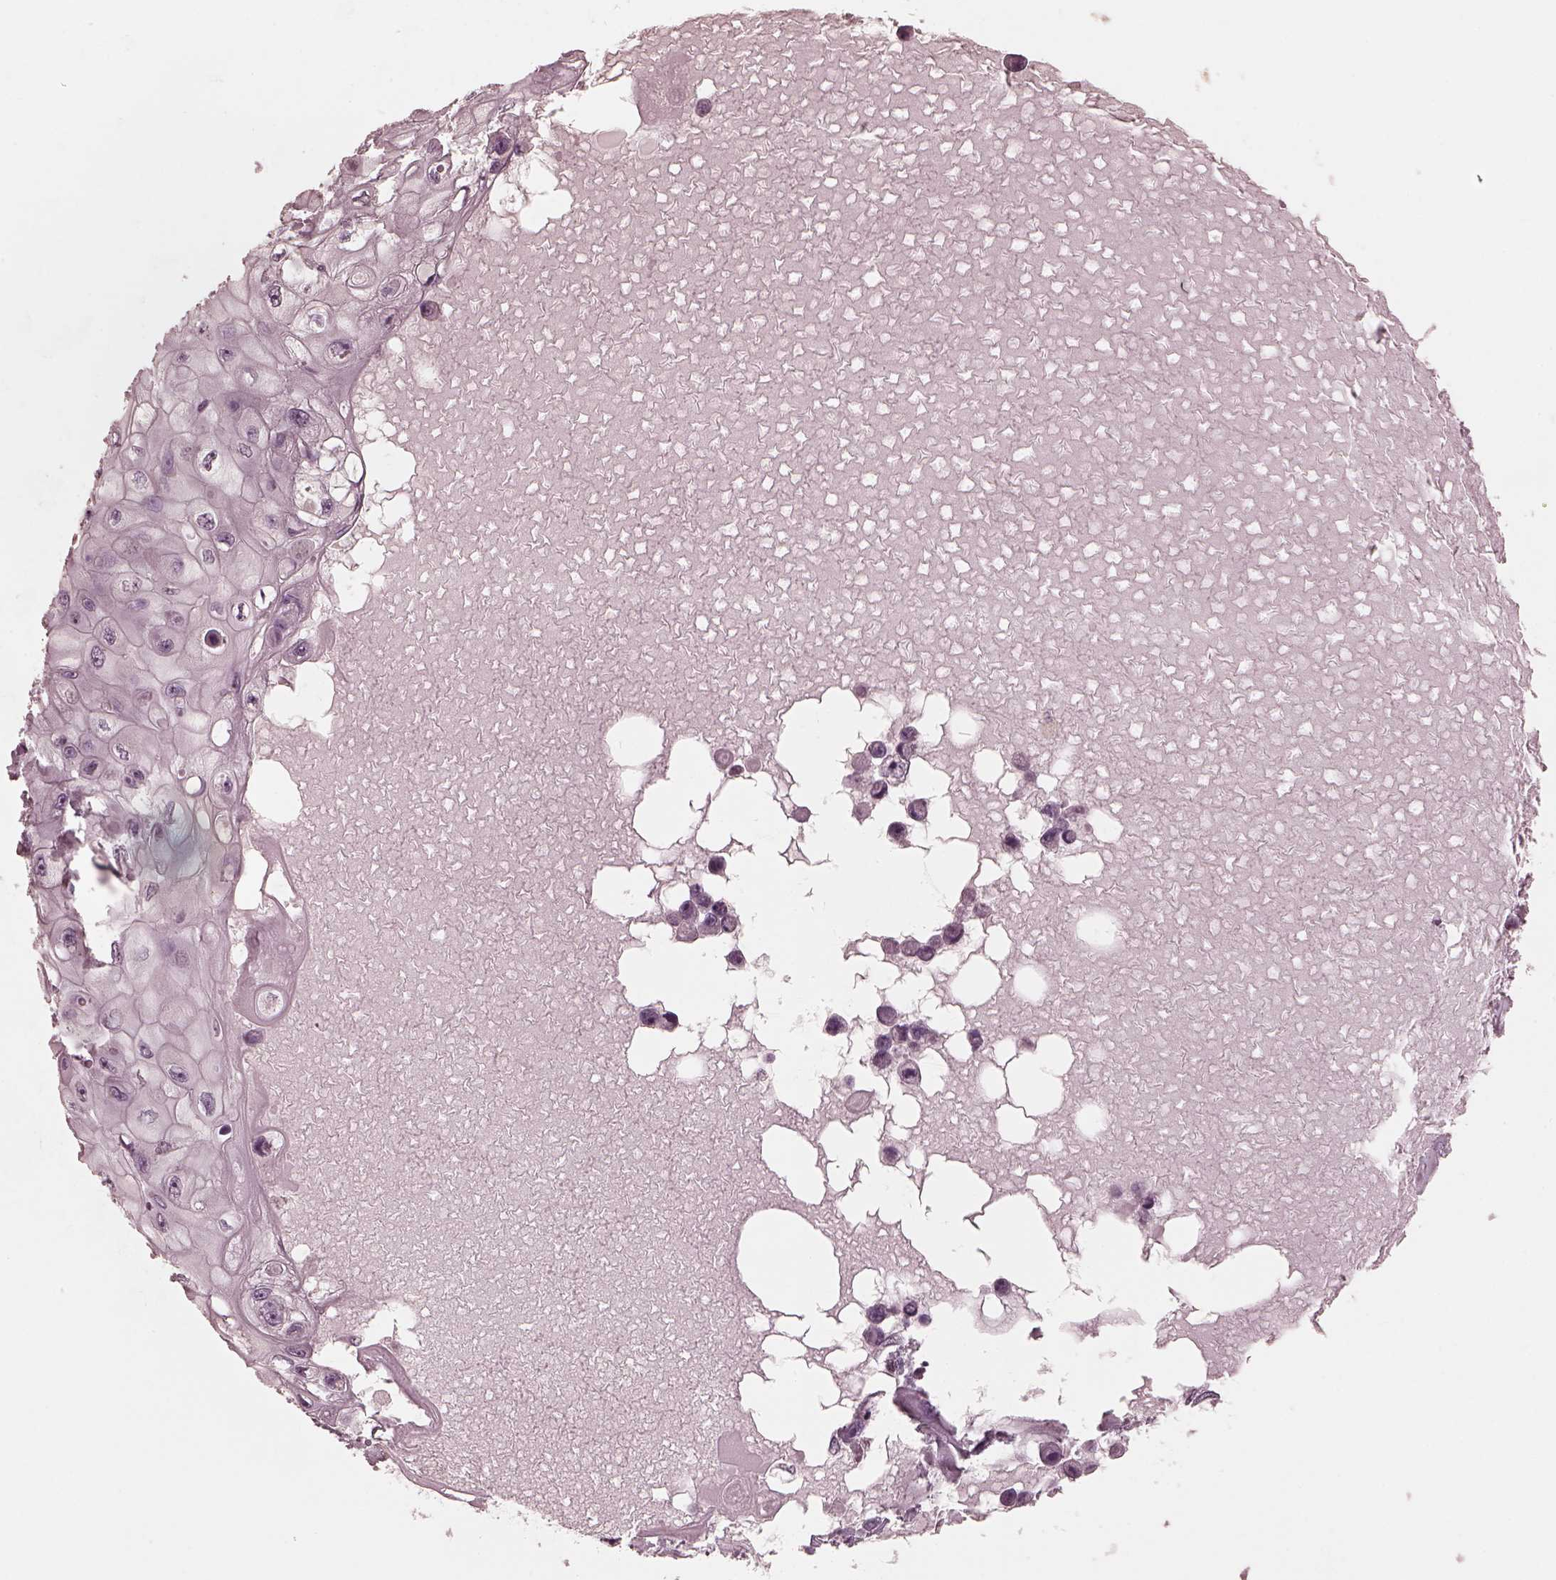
{"staining": {"intensity": "negative", "quantity": "none", "location": "none"}, "tissue": "skin cancer", "cell_type": "Tumor cells", "image_type": "cancer", "snomed": [{"axis": "morphology", "description": "Squamous cell carcinoma, NOS"}, {"axis": "topography", "description": "Skin"}], "caption": "Immunohistochemistry (IHC) histopathology image of neoplastic tissue: skin squamous cell carcinoma stained with DAB (3,3'-diaminobenzidine) reveals no significant protein expression in tumor cells.", "gene": "RCVRN", "patient": {"sex": "male", "age": 82}}